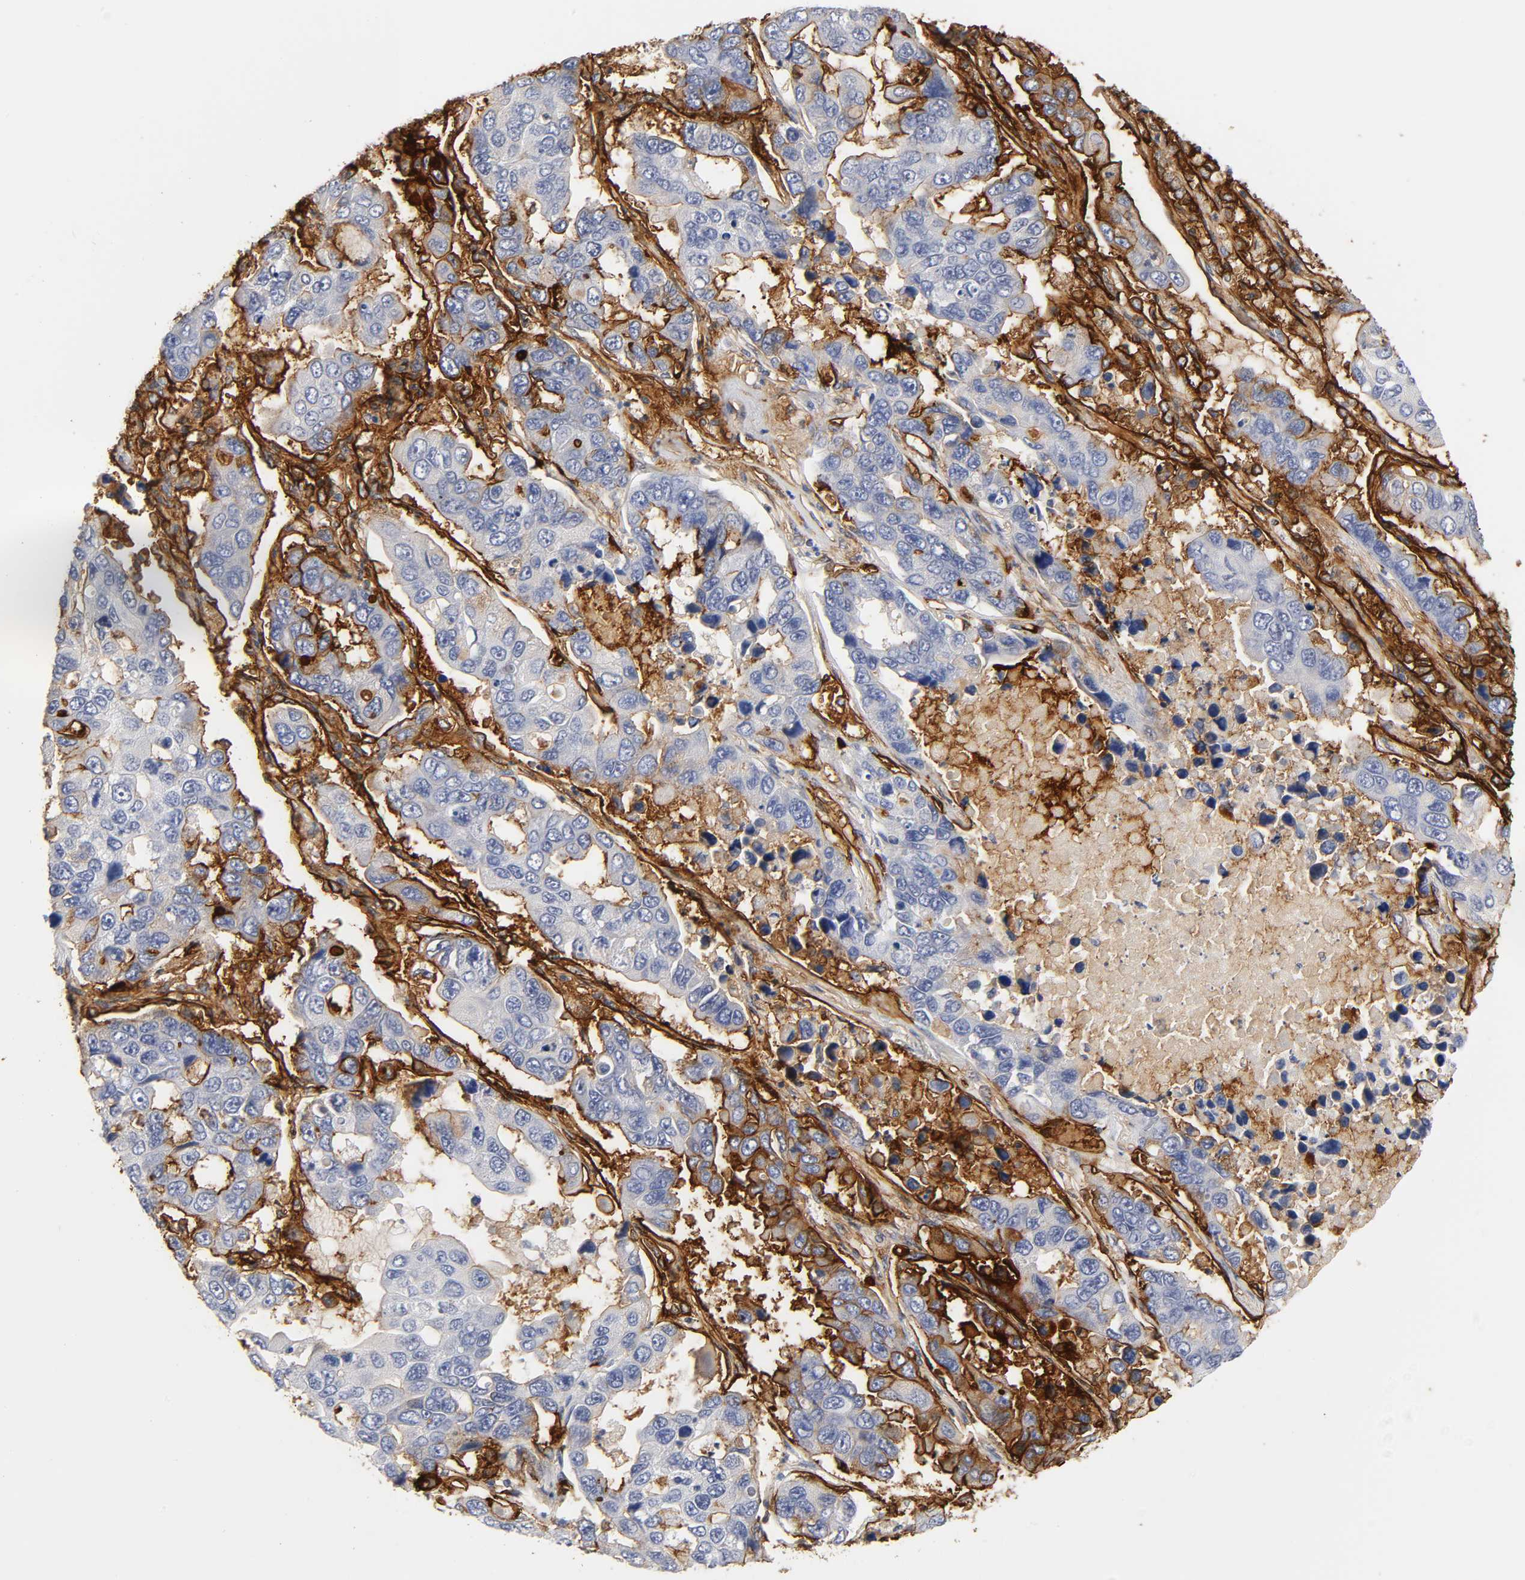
{"staining": {"intensity": "strong", "quantity": "<25%", "location": "cytoplasmic/membranous"}, "tissue": "lung cancer", "cell_type": "Tumor cells", "image_type": "cancer", "snomed": [{"axis": "morphology", "description": "Adenocarcinoma, NOS"}, {"axis": "topography", "description": "Lung"}], "caption": "Lung adenocarcinoma stained with DAB (3,3'-diaminobenzidine) IHC demonstrates medium levels of strong cytoplasmic/membranous staining in approximately <25% of tumor cells.", "gene": "ICAM1", "patient": {"sex": "male", "age": 64}}